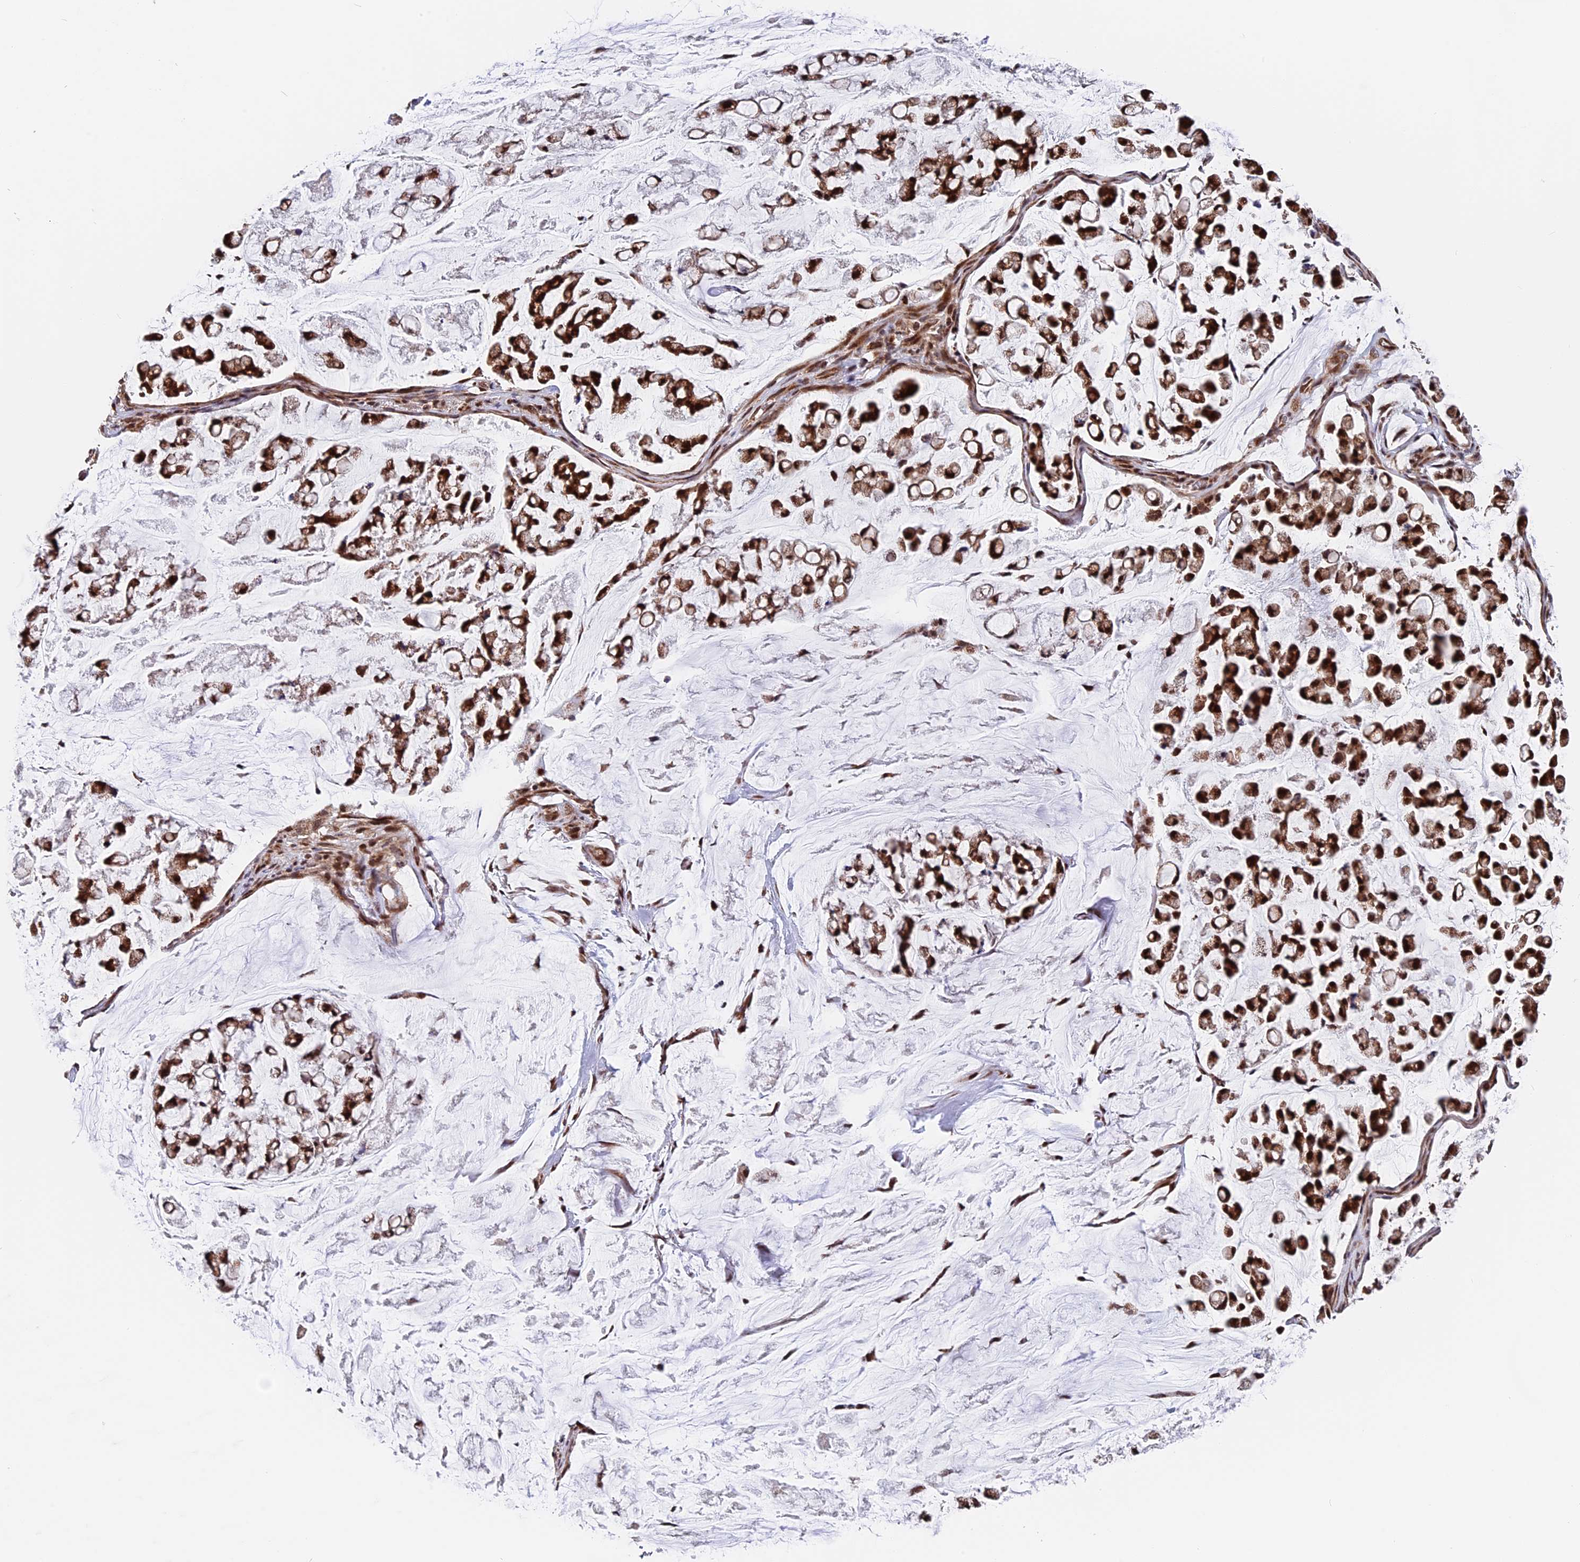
{"staining": {"intensity": "strong", "quantity": ">75%", "location": "cytoplasmic/membranous,nuclear"}, "tissue": "stomach cancer", "cell_type": "Tumor cells", "image_type": "cancer", "snomed": [{"axis": "morphology", "description": "Adenocarcinoma, NOS"}, {"axis": "topography", "description": "Stomach, lower"}], "caption": "Tumor cells exhibit strong cytoplasmic/membranous and nuclear expression in approximately >75% of cells in stomach cancer (adenocarcinoma). (IHC, brightfield microscopy, high magnification).", "gene": "FAM174C", "patient": {"sex": "male", "age": 67}}